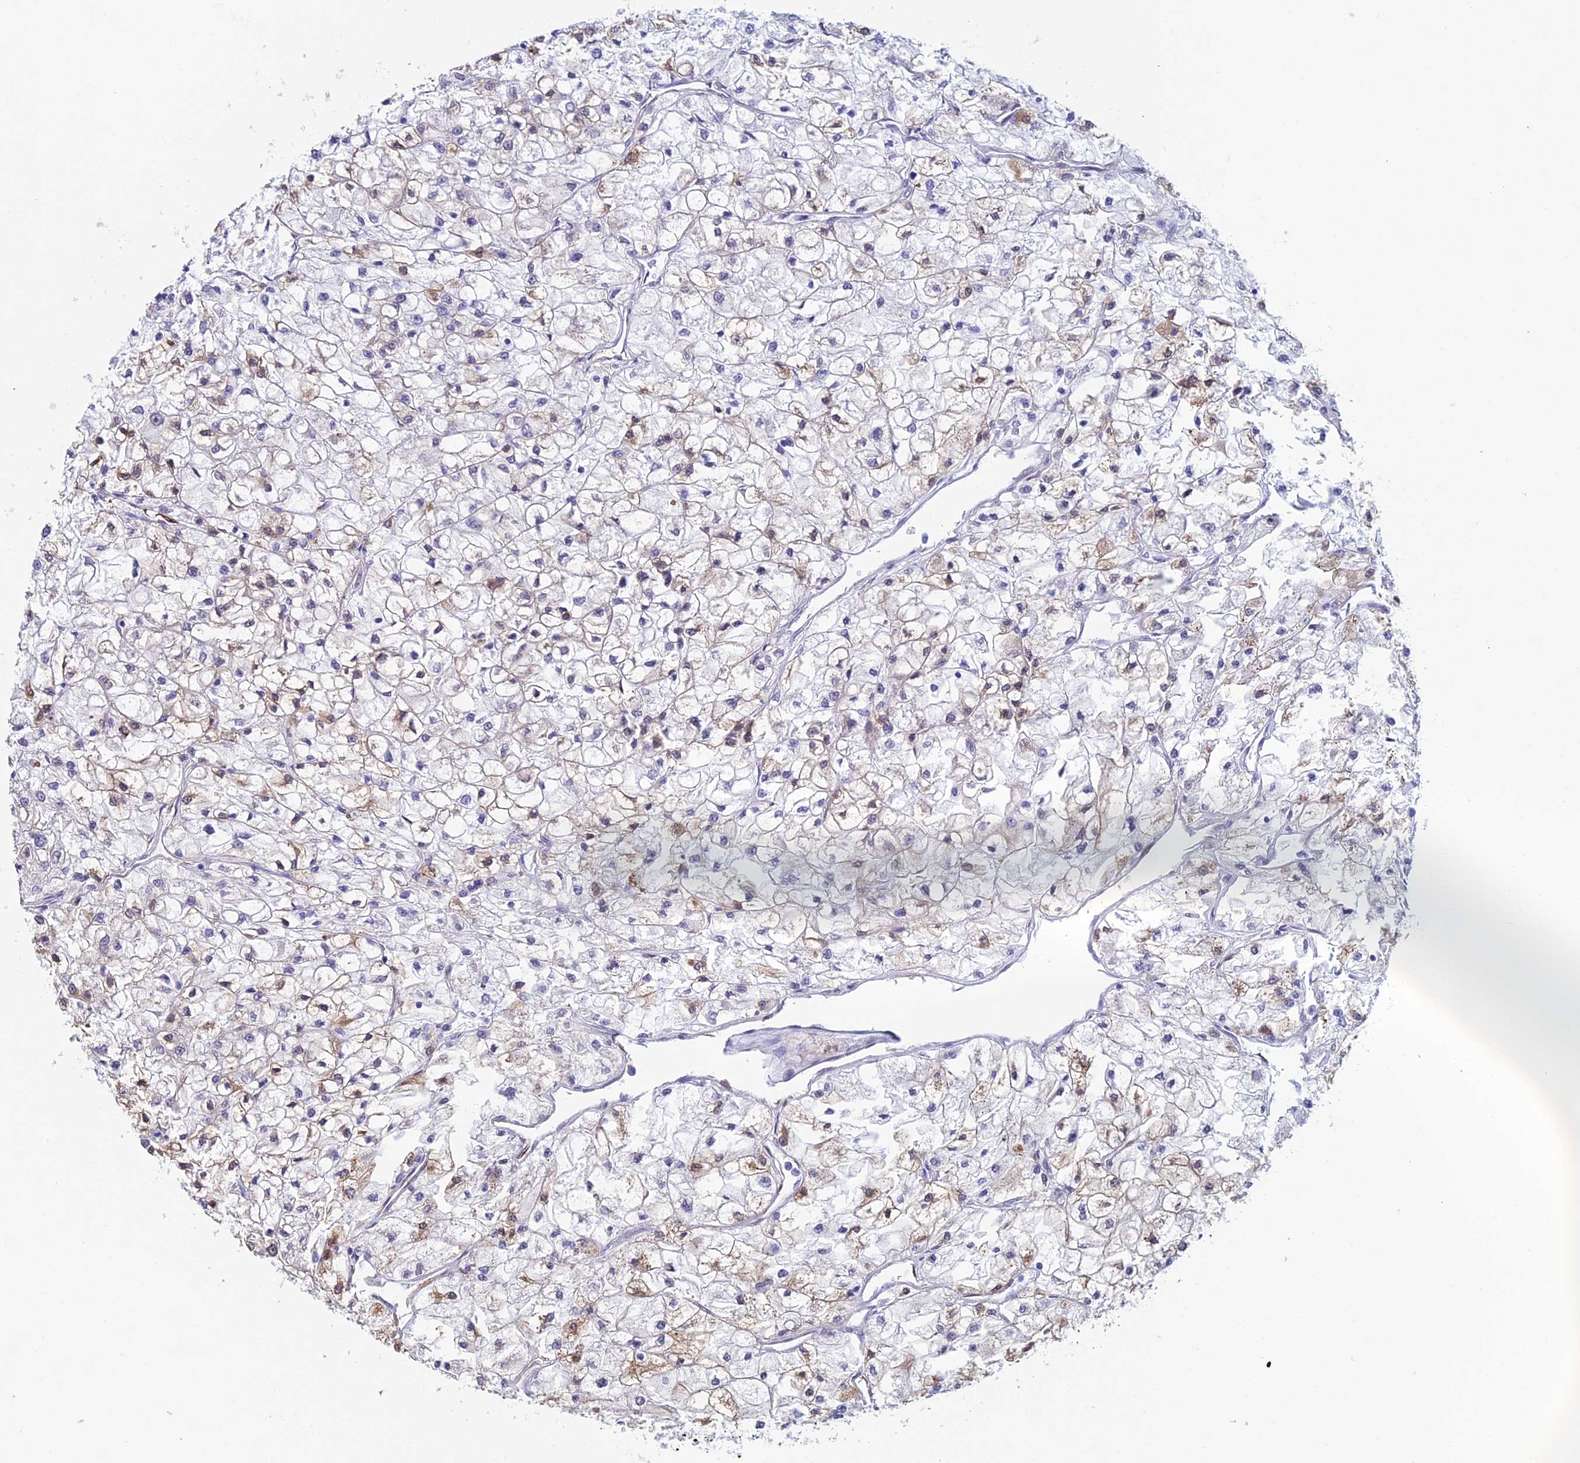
{"staining": {"intensity": "weak", "quantity": "<25%", "location": "cytoplasmic/membranous"}, "tissue": "renal cancer", "cell_type": "Tumor cells", "image_type": "cancer", "snomed": [{"axis": "morphology", "description": "Adenocarcinoma, NOS"}, {"axis": "topography", "description": "Kidney"}], "caption": "DAB (3,3'-diaminobenzidine) immunohistochemical staining of renal cancer exhibits no significant positivity in tumor cells.", "gene": "KCNK17", "patient": {"sex": "male", "age": 80}}